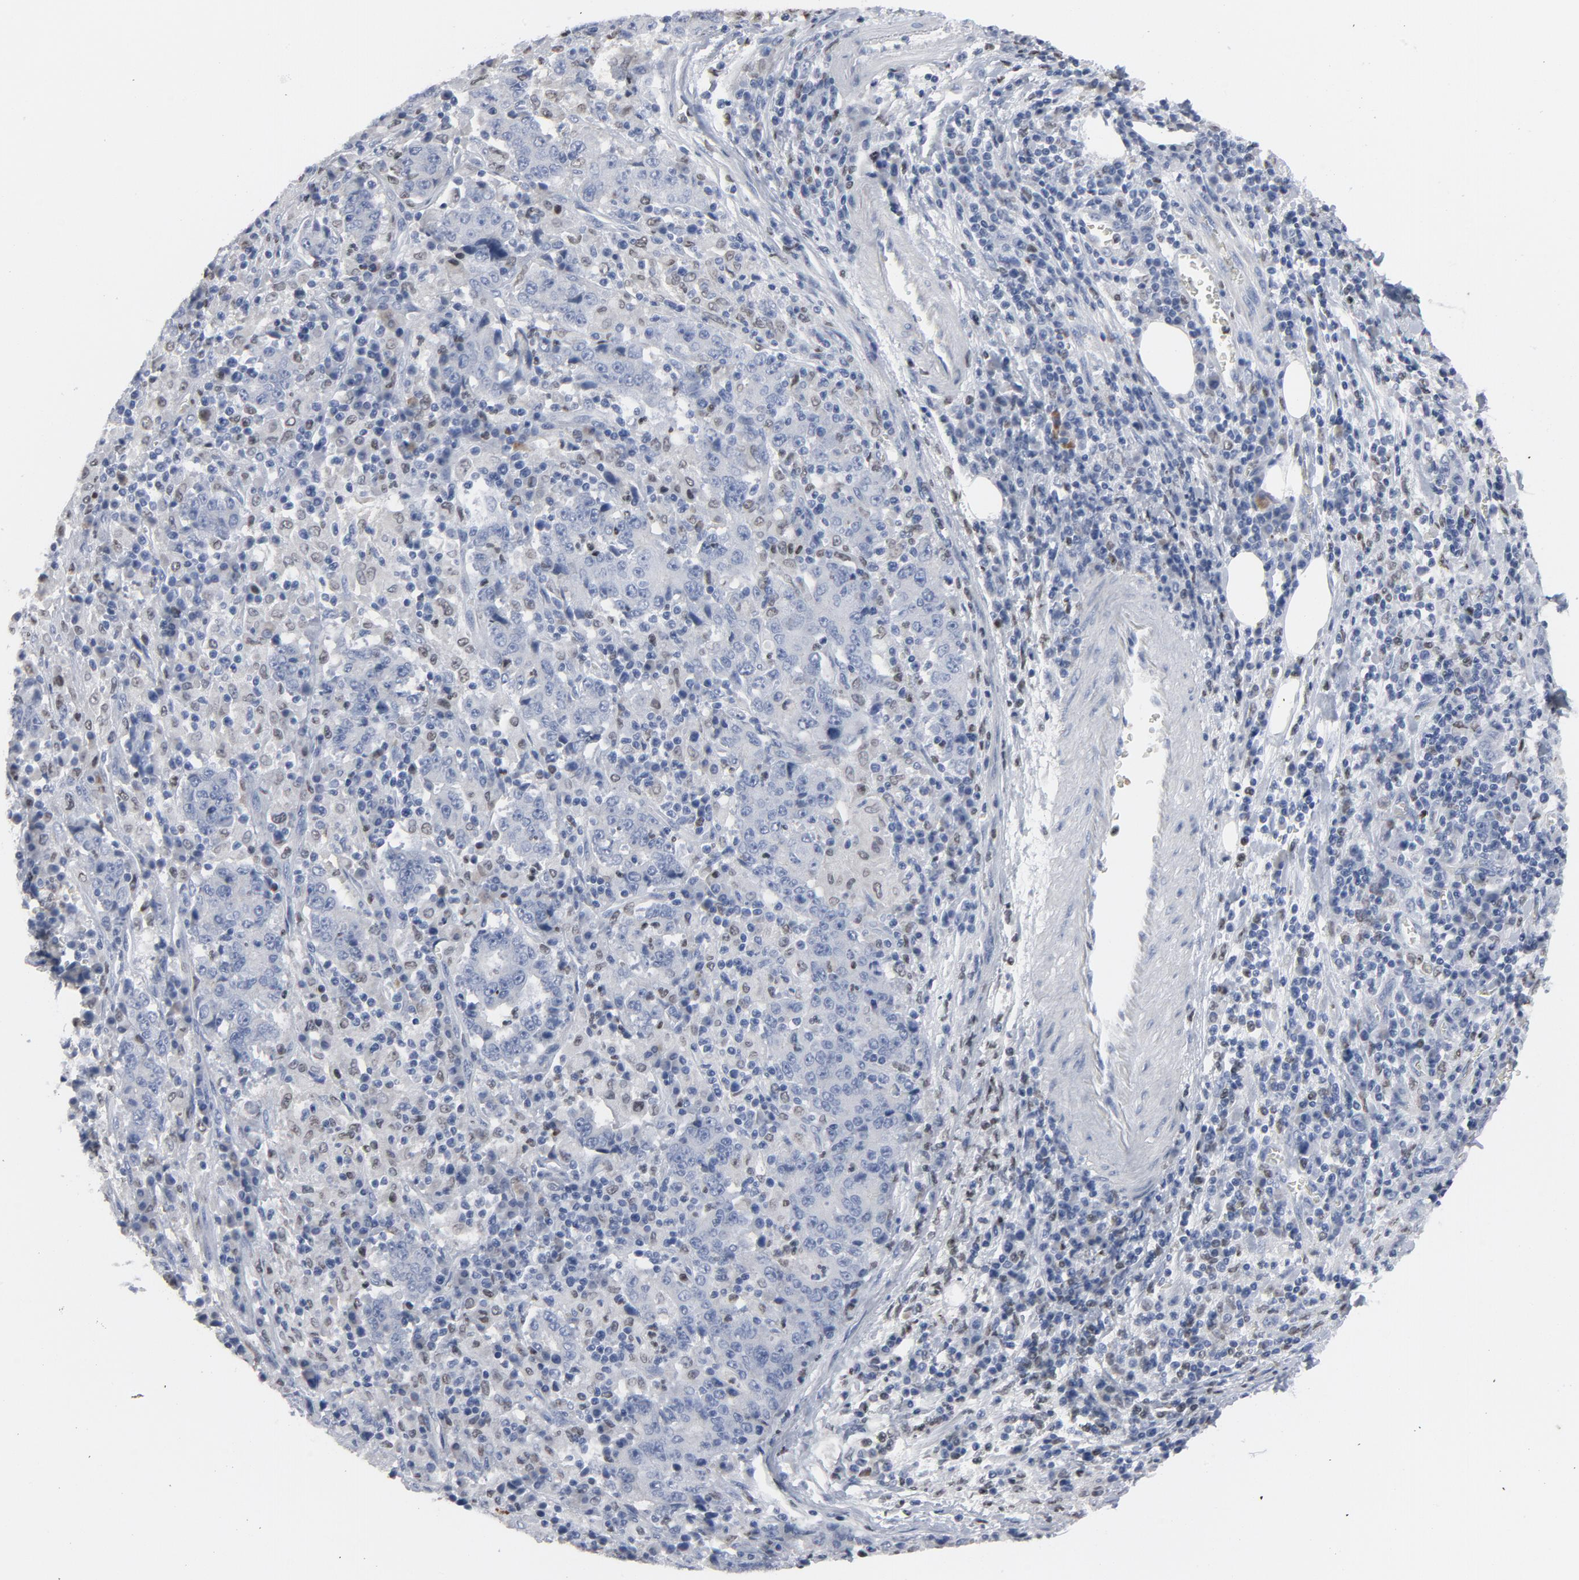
{"staining": {"intensity": "negative", "quantity": "none", "location": "none"}, "tissue": "stomach cancer", "cell_type": "Tumor cells", "image_type": "cancer", "snomed": [{"axis": "morphology", "description": "Normal tissue, NOS"}, {"axis": "morphology", "description": "Adenocarcinoma, NOS"}, {"axis": "topography", "description": "Stomach, upper"}, {"axis": "topography", "description": "Stomach"}], "caption": "Immunohistochemistry (IHC) photomicrograph of human stomach cancer (adenocarcinoma) stained for a protein (brown), which displays no positivity in tumor cells.", "gene": "SPI1", "patient": {"sex": "male", "age": 59}}